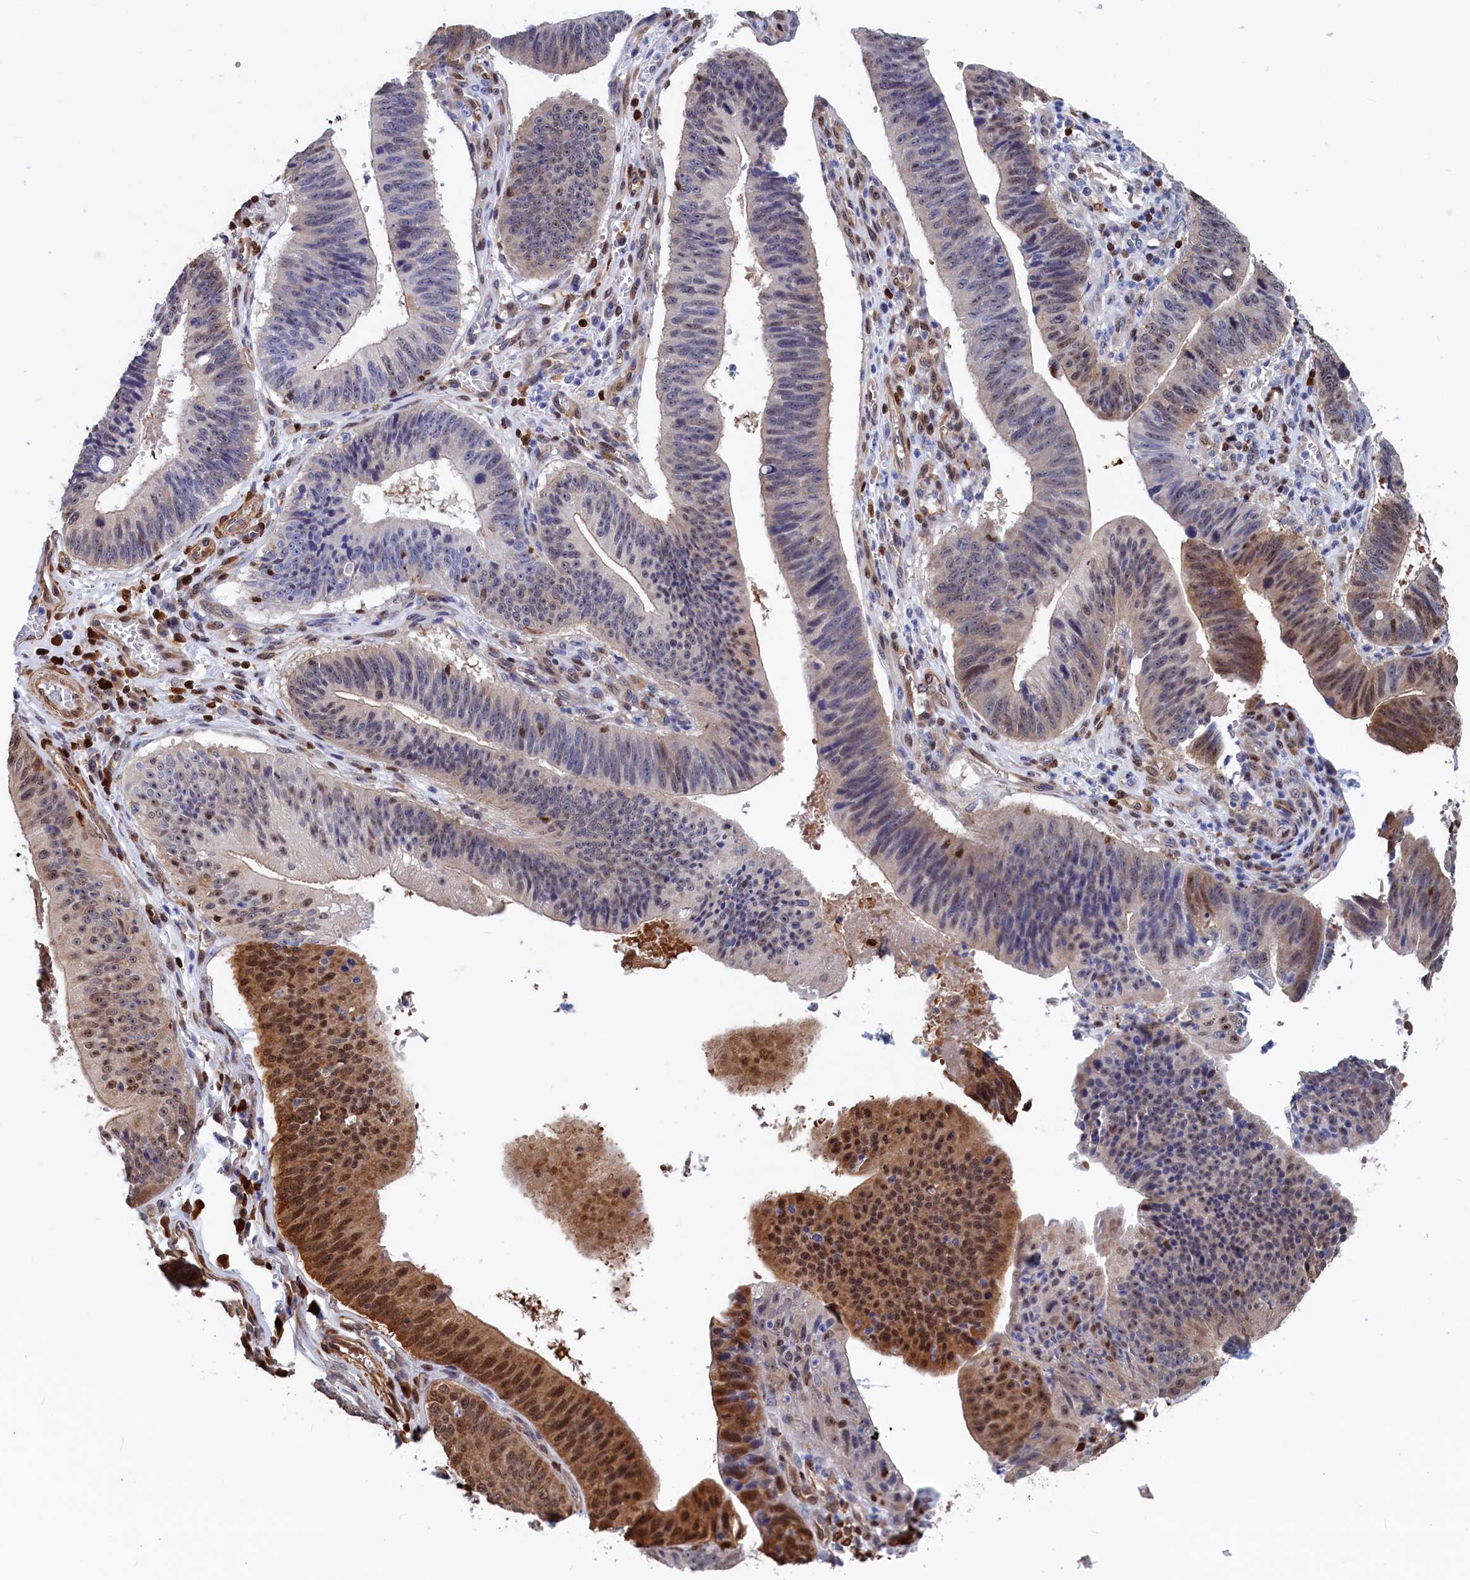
{"staining": {"intensity": "strong", "quantity": "<25%", "location": "cytoplasmic/membranous,nuclear"}, "tissue": "stomach cancer", "cell_type": "Tumor cells", "image_type": "cancer", "snomed": [{"axis": "morphology", "description": "Adenocarcinoma, NOS"}, {"axis": "topography", "description": "Stomach"}], "caption": "A brown stain shows strong cytoplasmic/membranous and nuclear positivity of a protein in stomach cancer (adenocarcinoma) tumor cells.", "gene": "CRIP1", "patient": {"sex": "male", "age": 59}}